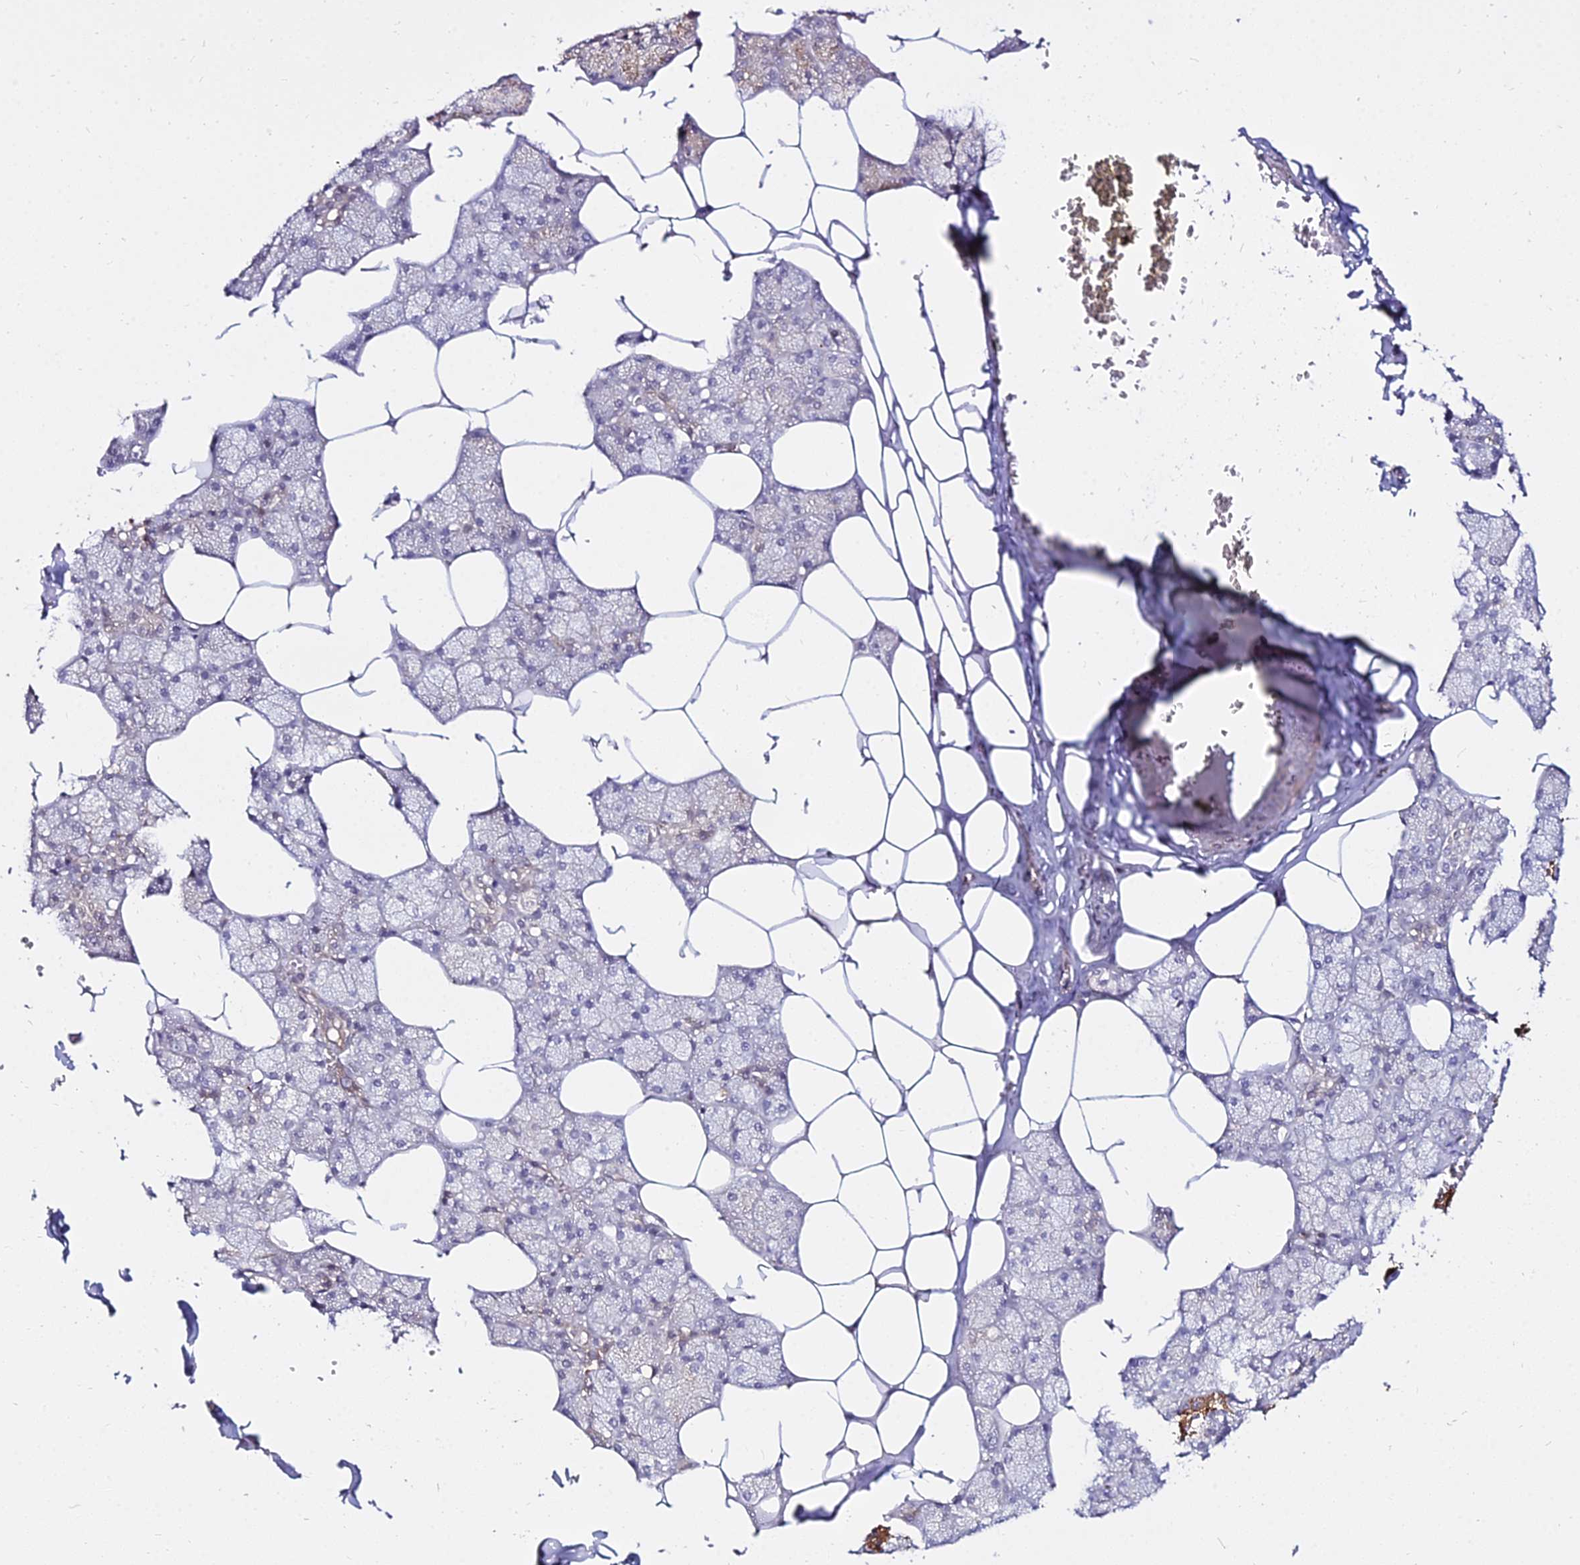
{"staining": {"intensity": "strong", "quantity": "<25%", "location": "cytoplasmic/membranous"}, "tissue": "salivary gland", "cell_type": "Glandular cells", "image_type": "normal", "snomed": [{"axis": "morphology", "description": "Normal tissue, NOS"}, {"axis": "topography", "description": "Salivary gland"}], "caption": "Unremarkable salivary gland displays strong cytoplasmic/membranous staining in about <25% of glandular cells, visualized by immunohistochemistry.", "gene": "C6orf163", "patient": {"sex": "male", "age": 62}}